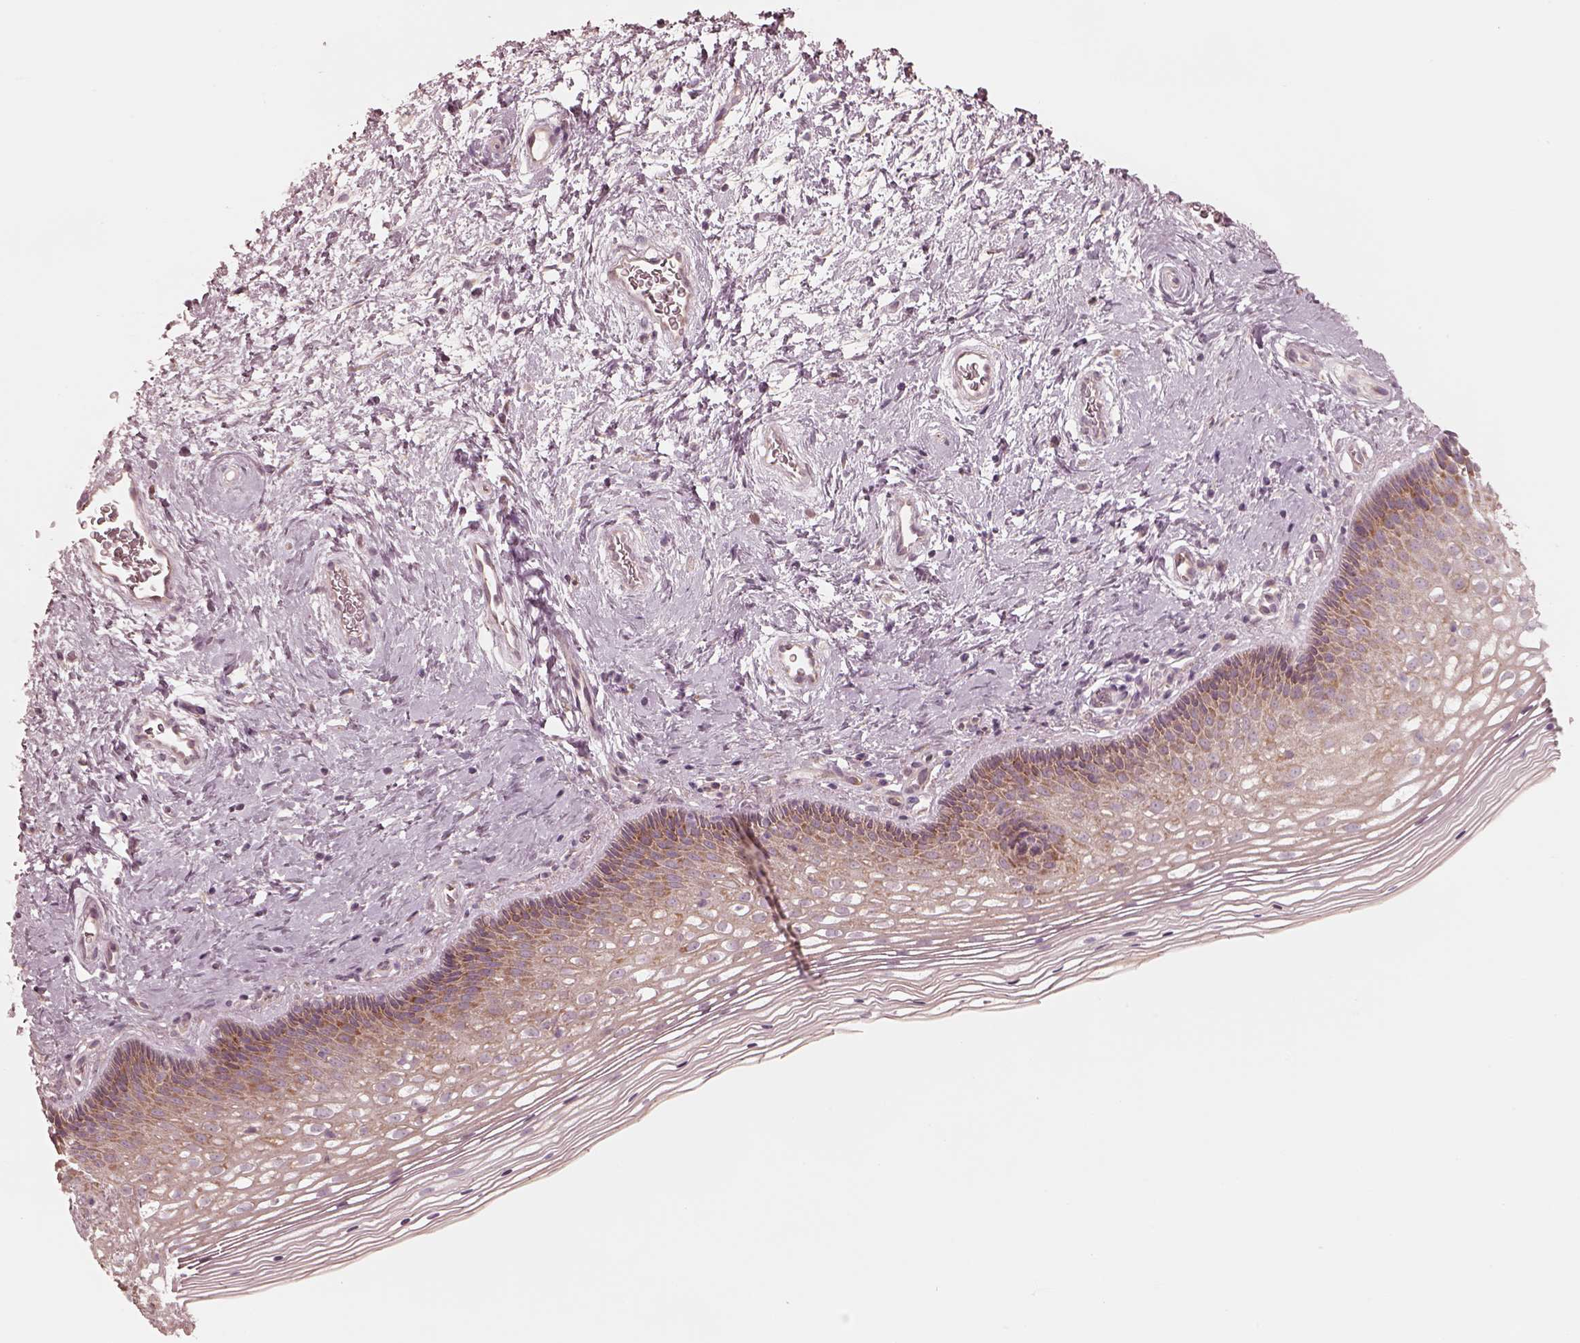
{"staining": {"intensity": "weak", "quantity": "25%-75%", "location": "cytoplasmic/membranous"}, "tissue": "cervix", "cell_type": "Glandular cells", "image_type": "normal", "snomed": [{"axis": "morphology", "description": "Normal tissue, NOS"}, {"axis": "topography", "description": "Cervix"}], "caption": "An image showing weak cytoplasmic/membranous positivity in about 25%-75% of glandular cells in benign cervix, as visualized by brown immunohistochemical staining.", "gene": "RAB3C", "patient": {"sex": "female", "age": 34}}